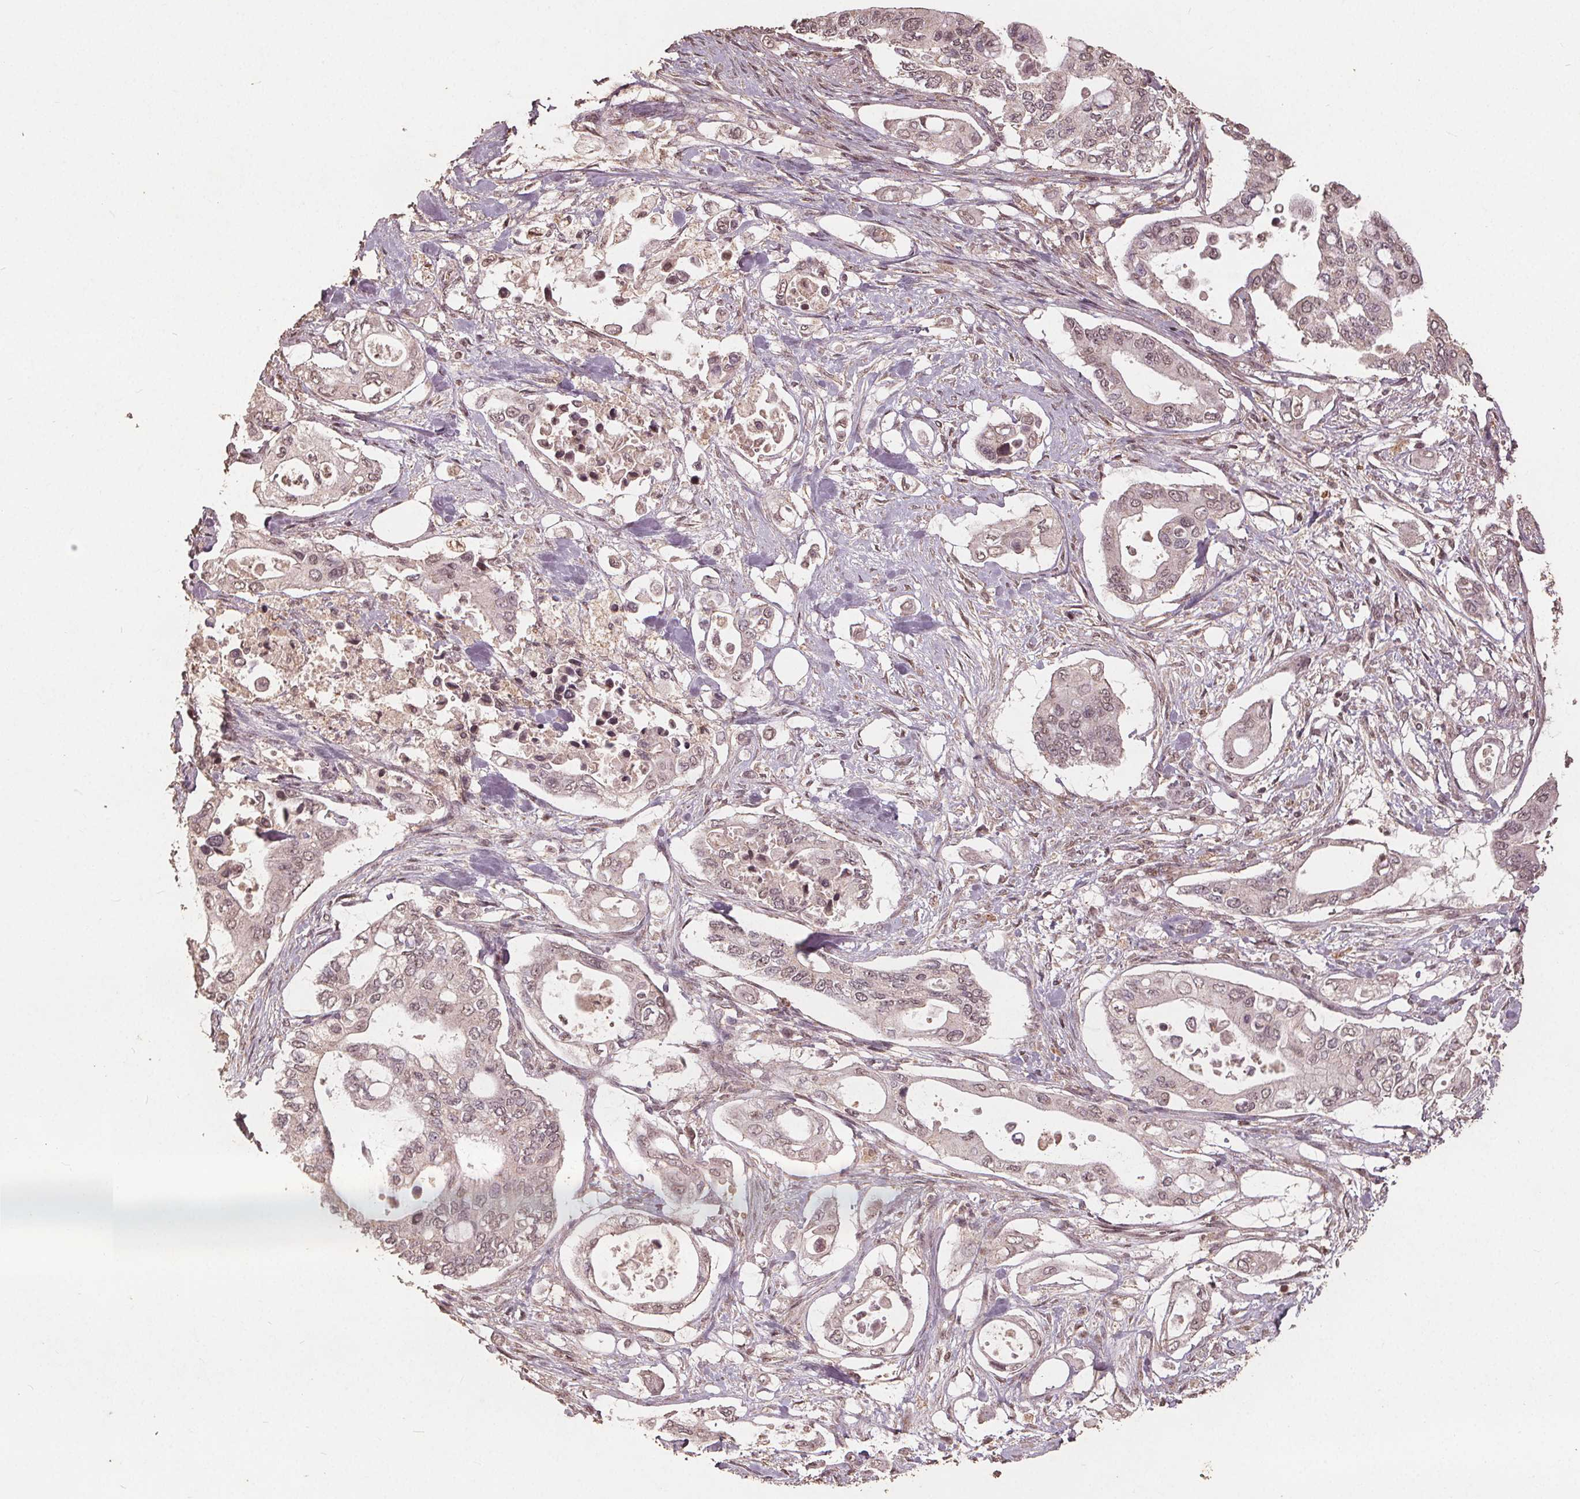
{"staining": {"intensity": "weak", "quantity": "25%-75%", "location": "nuclear"}, "tissue": "pancreatic cancer", "cell_type": "Tumor cells", "image_type": "cancer", "snomed": [{"axis": "morphology", "description": "Adenocarcinoma, NOS"}, {"axis": "topography", "description": "Pancreas"}], "caption": "The histopathology image reveals a brown stain indicating the presence of a protein in the nuclear of tumor cells in pancreatic cancer (adenocarcinoma). (DAB IHC, brown staining for protein, blue staining for nuclei).", "gene": "DSG3", "patient": {"sex": "female", "age": 63}}